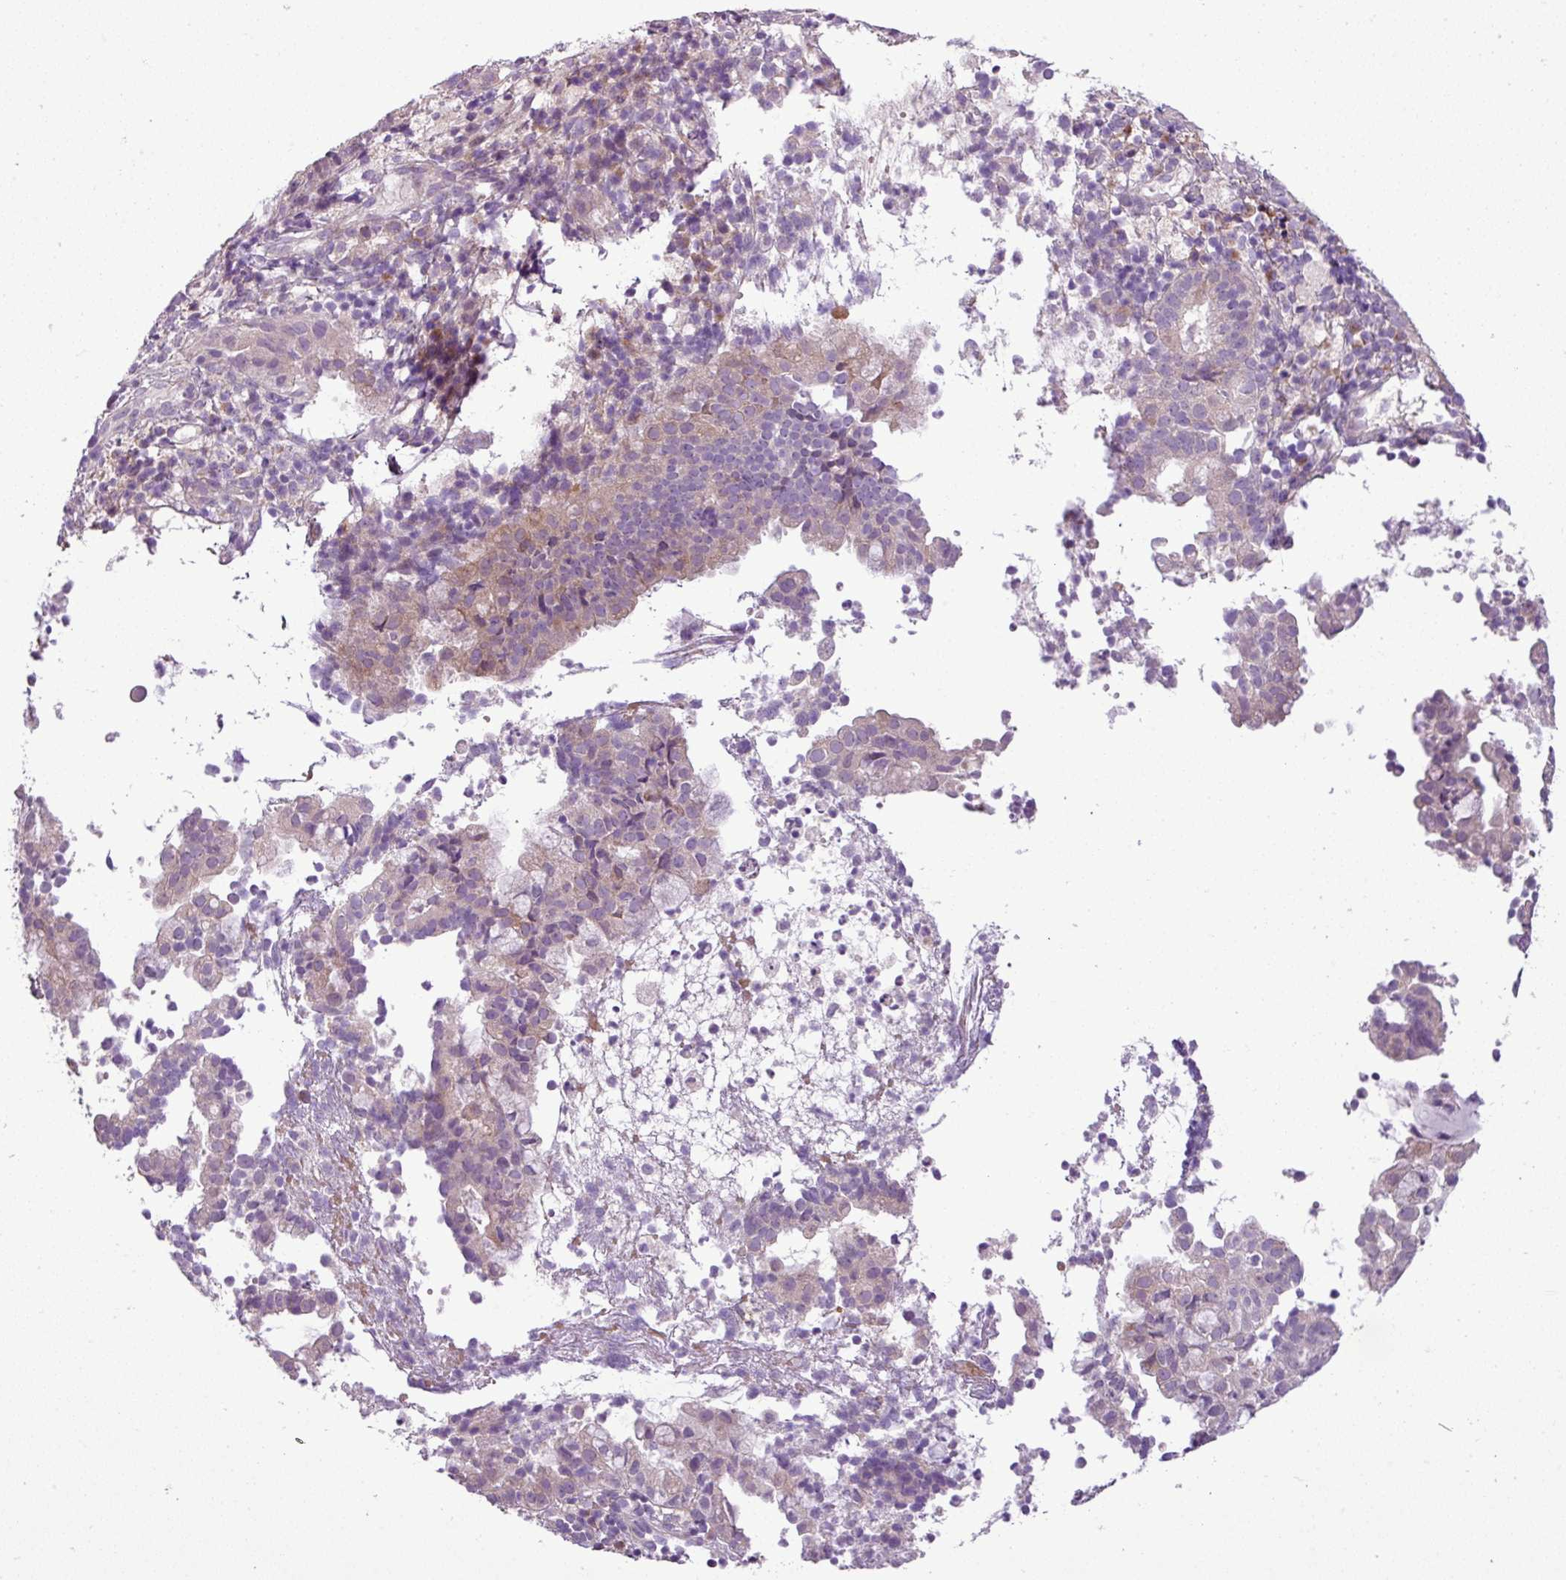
{"staining": {"intensity": "weak", "quantity": "<25%", "location": "cytoplasmic/membranous"}, "tissue": "endometrial cancer", "cell_type": "Tumor cells", "image_type": "cancer", "snomed": [{"axis": "morphology", "description": "Adenocarcinoma, NOS"}, {"axis": "topography", "description": "Endometrium"}], "caption": "A micrograph of human adenocarcinoma (endometrial) is negative for staining in tumor cells.", "gene": "MOCS3", "patient": {"sex": "female", "age": 80}}